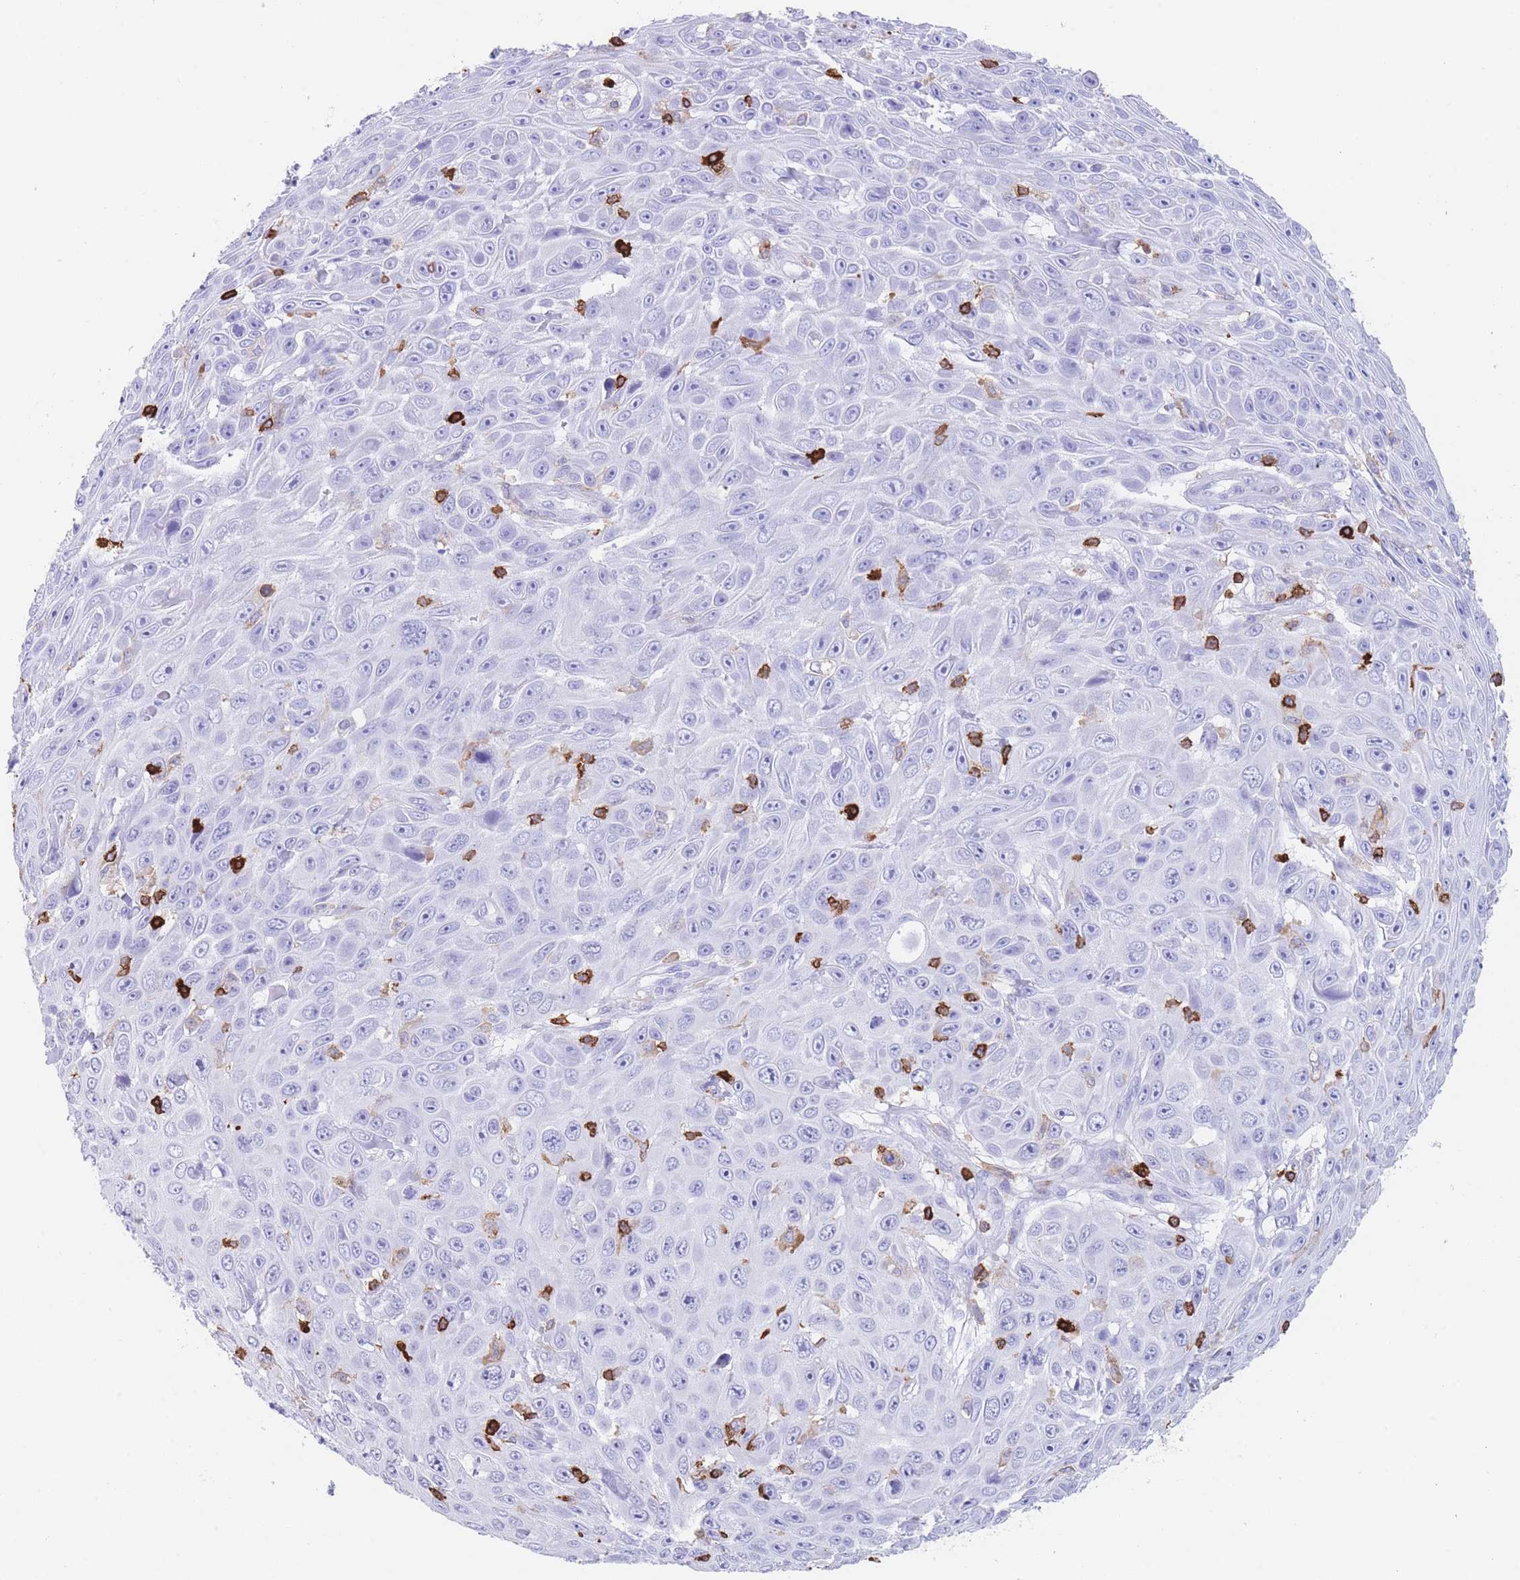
{"staining": {"intensity": "moderate", "quantity": "<25%", "location": "cytoplasmic/membranous"}, "tissue": "skin cancer", "cell_type": "Tumor cells", "image_type": "cancer", "snomed": [{"axis": "morphology", "description": "Squamous cell carcinoma, NOS"}, {"axis": "topography", "description": "Skin"}], "caption": "Skin squamous cell carcinoma stained with a protein marker exhibits moderate staining in tumor cells.", "gene": "CORO1A", "patient": {"sex": "male", "age": 82}}